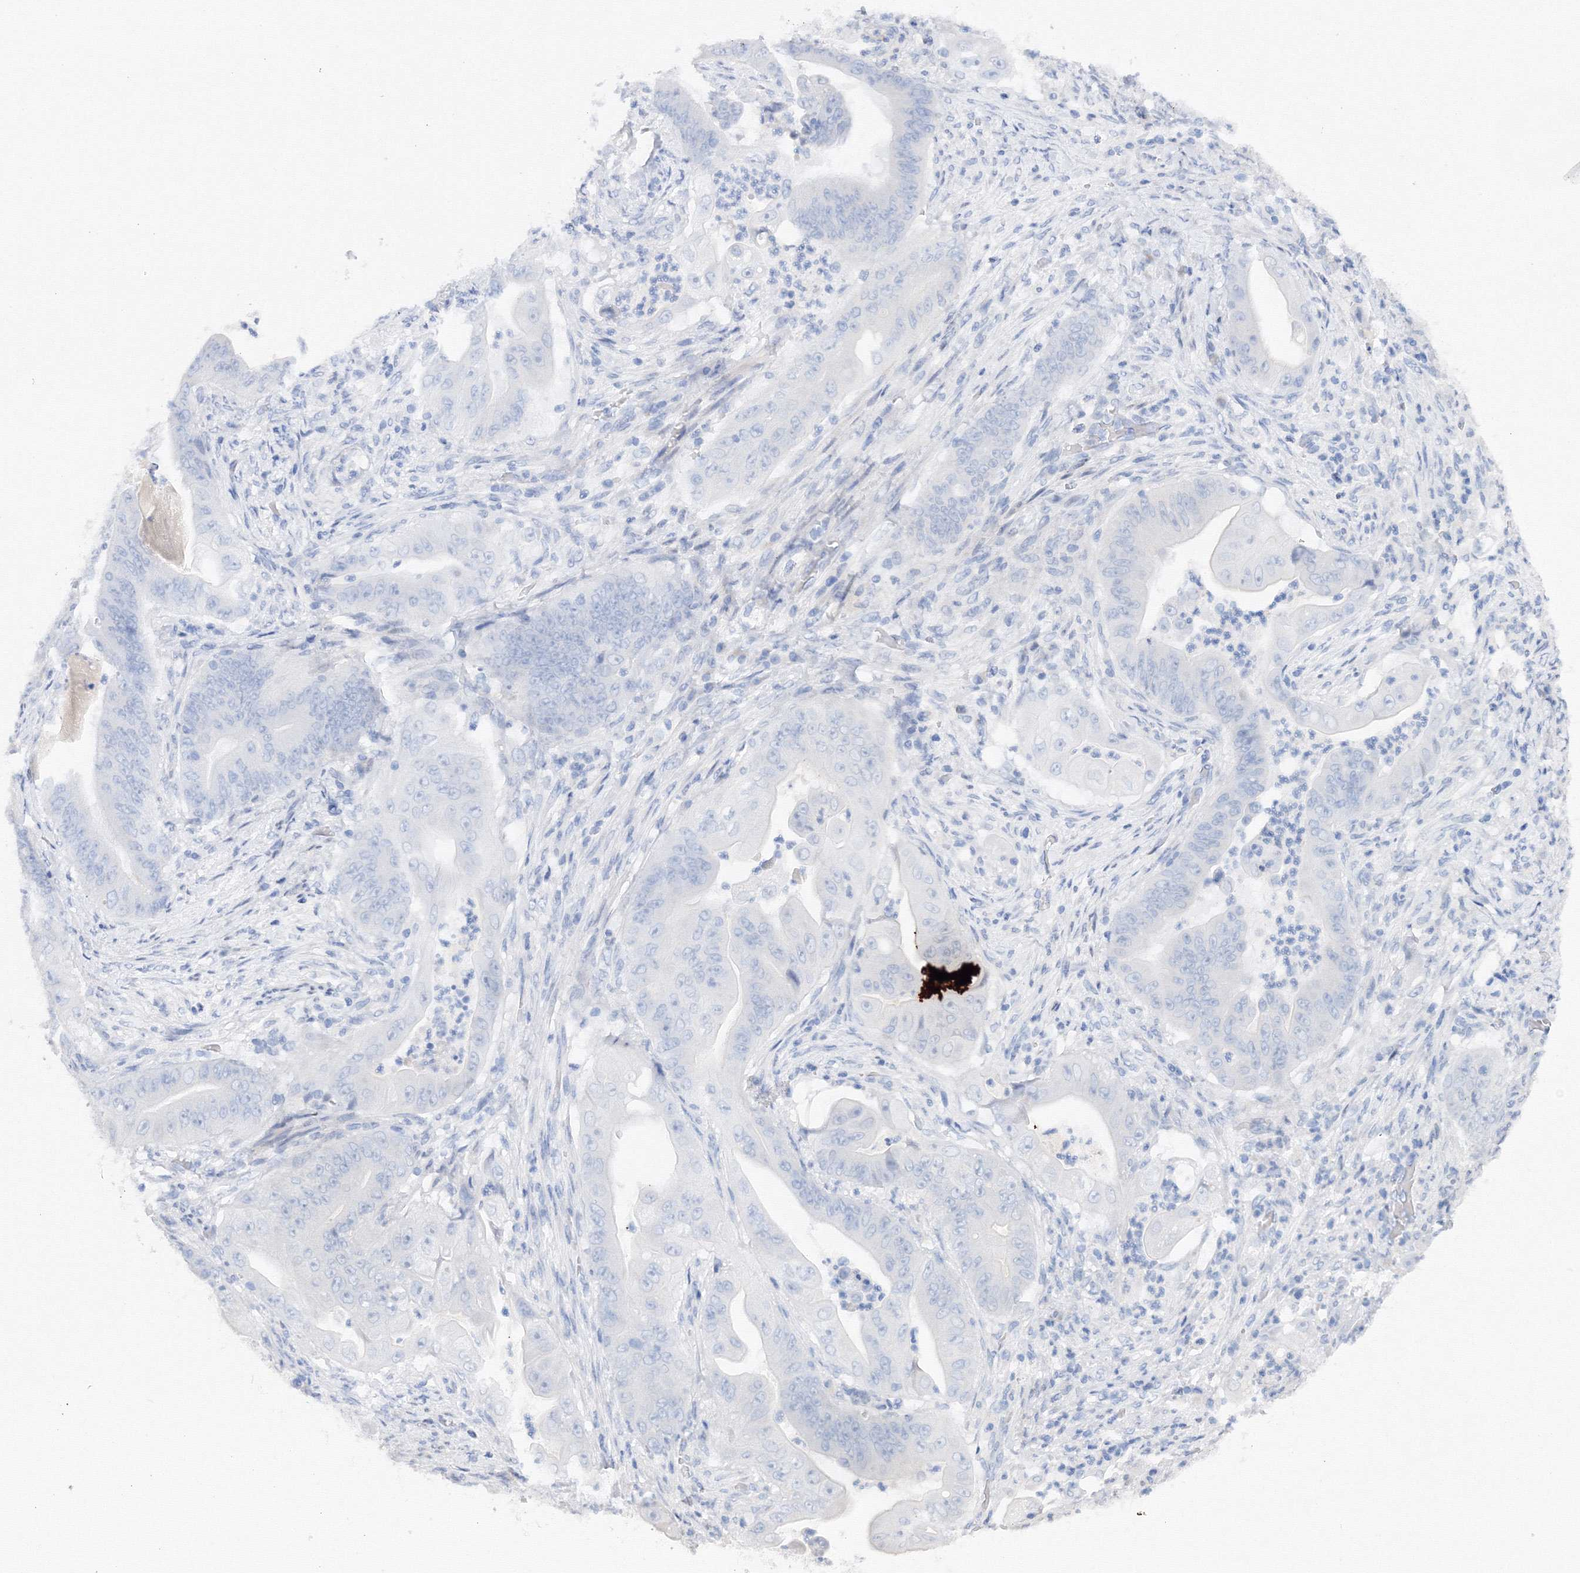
{"staining": {"intensity": "negative", "quantity": "none", "location": "none"}, "tissue": "stomach cancer", "cell_type": "Tumor cells", "image_type": "cancer", "snomed": [{"axis": "morphology", "description": "Adenocarcinoma, NOS"}, {"axis": "topography", "description": "Stomach"}], "caption": "High magnification brightfield microscopy of adenocarcinoma (stomach) stained with DAB (3,3'-diaminobenzidine) (brown) and counterstained with hematoxylin (blue): tumor cells show no significant expression. Brightfield microscopy of immunohistochemistry stained with DAB (3,3'-diaminobenzidine) (brown) and hematoxylin (blue), captured at high magnification.", "gene": "TAMM41", "patient": {"sex": "female", "age": 73}}